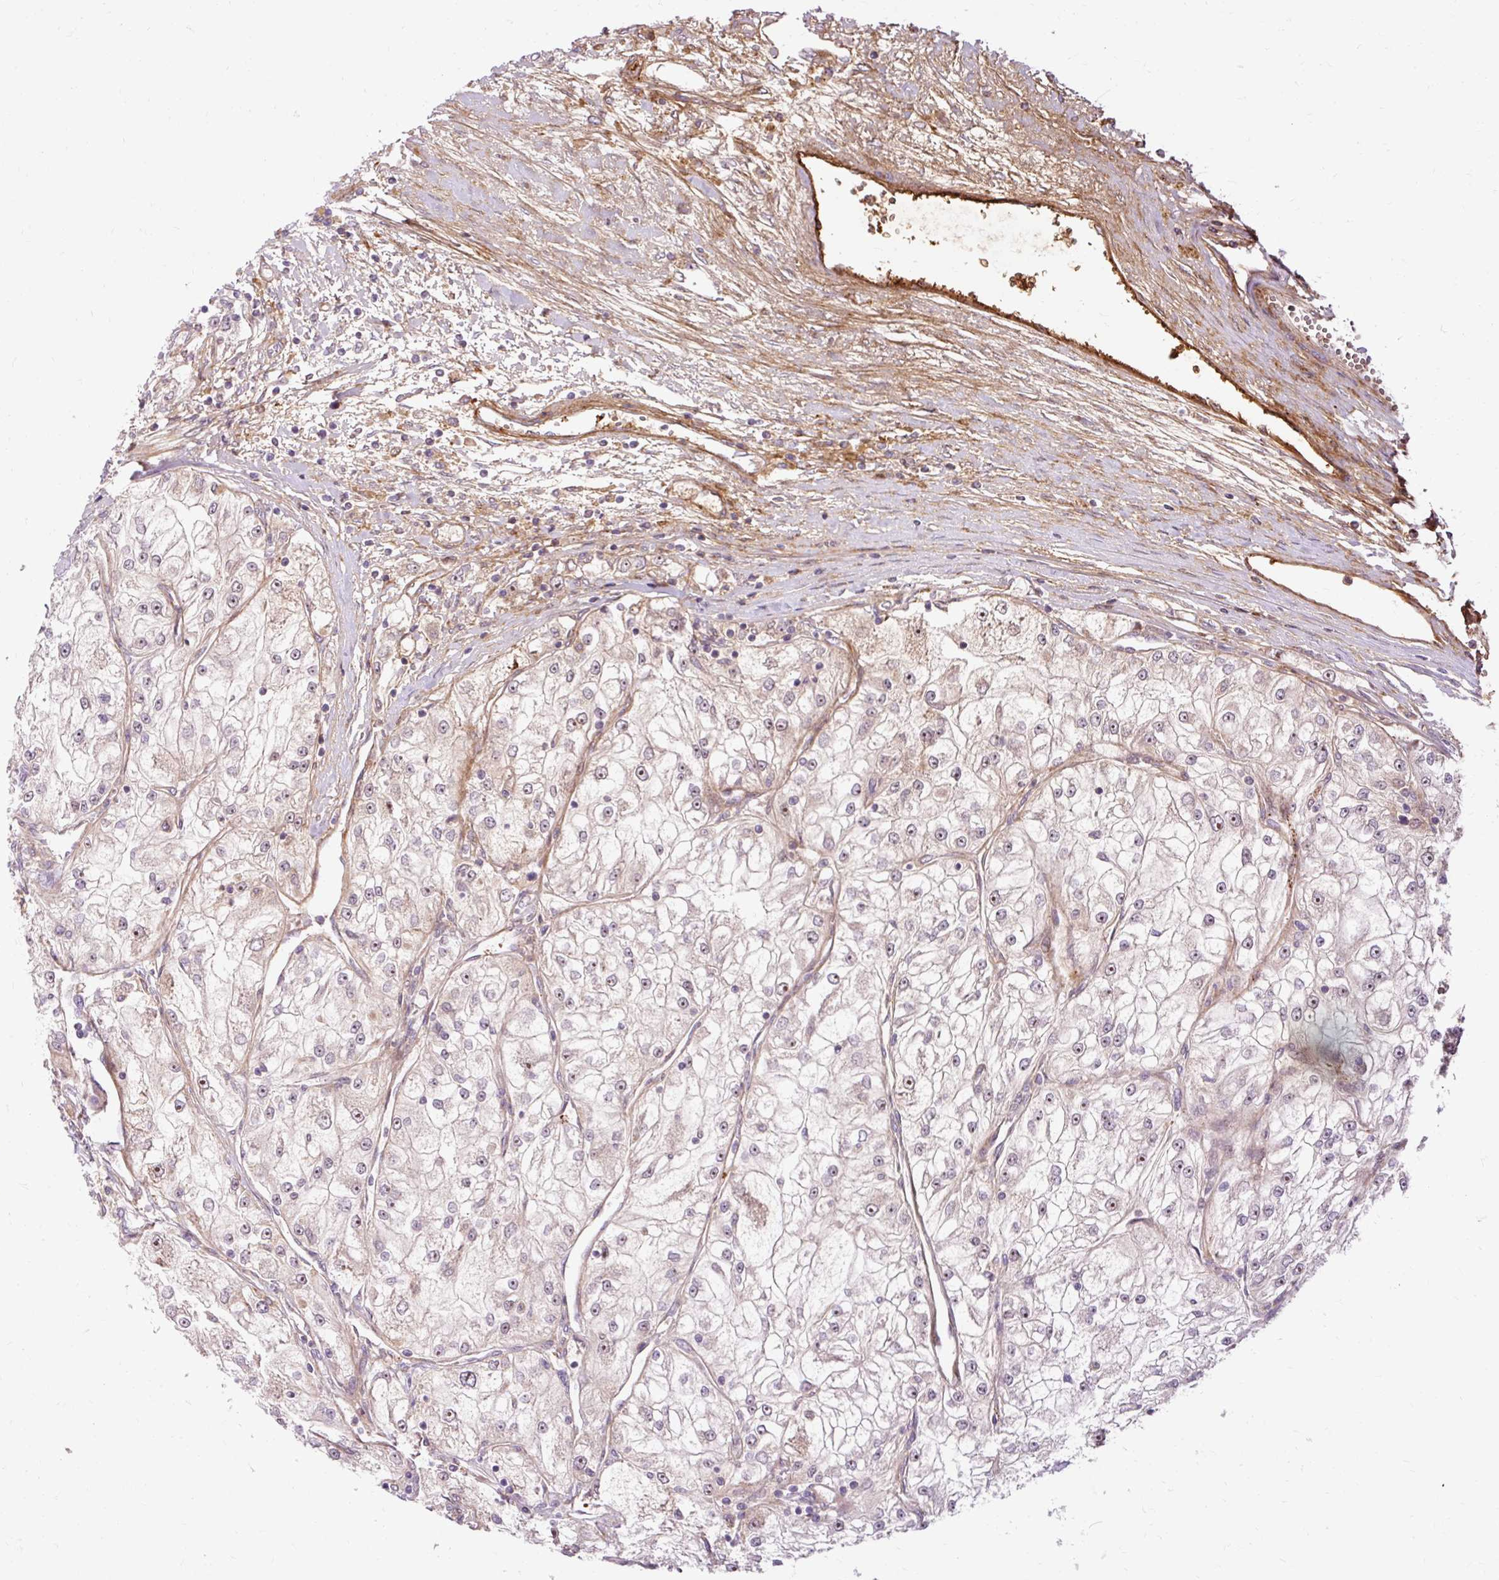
{"staining": {"intensity": "moderate", "quantity": "25%-75%", "location": "nuclear"}, "tissue": "renal cancer", "cell_type": "Tumor cells", "image_type": "cancer", "snomed": [{"axis": "morphology", "description": "Adenocarcinoma, NOS"}, {"axis": "topography", "description": "Kidney"}], "caption": "Immunohistochemistry histopathology image of neoplastic tissue: renal cancer (adenocarcinoma) stained using immunohistochemistry (IHC) reveals medium levels of moderate protein expression localized specifically in the nuclear of tumor cells, appearing as a nuclear brown color.", "gene": "CEBPZ", "patient": {"sex": "female", "age": 72}}